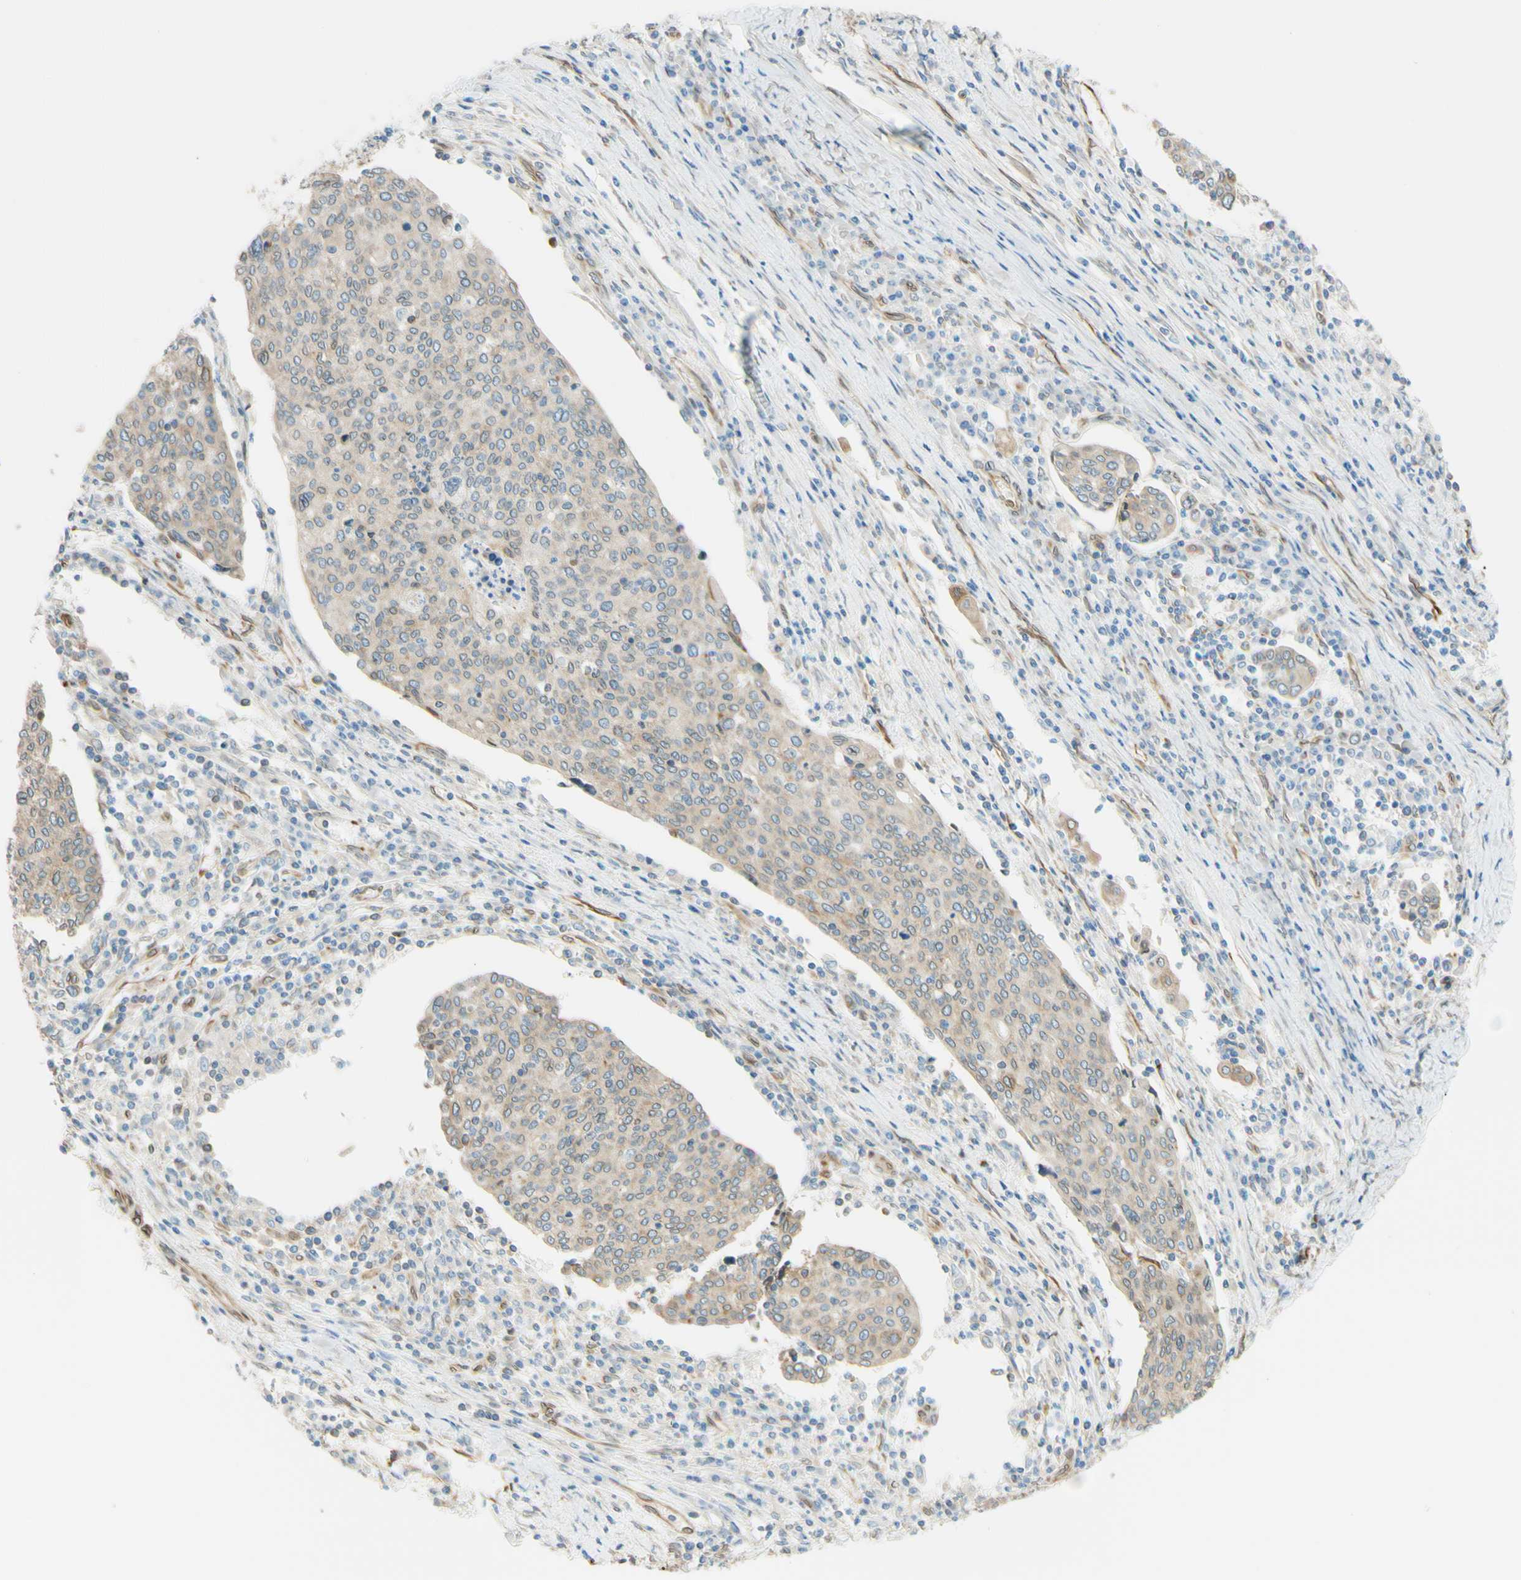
{"staining": {"intensity": "weak", "quantity": "25%-75%", "location": "cytoplasmic/membranous,nuclear"}, "tissue": "cervical cancer", "cell_type": "Tumor cells", "image_type": "cancer", "snomed": [{"axis": "morphology", "description": "Squamous cell carcinoma, NOS"}, {"axis": "topography", "description": "Cervix"}], "caption": "A low amount of weak cytoplasmic/membranous and nuclear positivity is appreciated in approximately 25%-75% of tumor cells in cervical cancer tissue. (DAB (3,3'-diaminobenzidine) = brown stain, brightfield microscopy at high magnification).", "gene": "ENDOD1", "patient": {"sex": "female", "age": 40}}